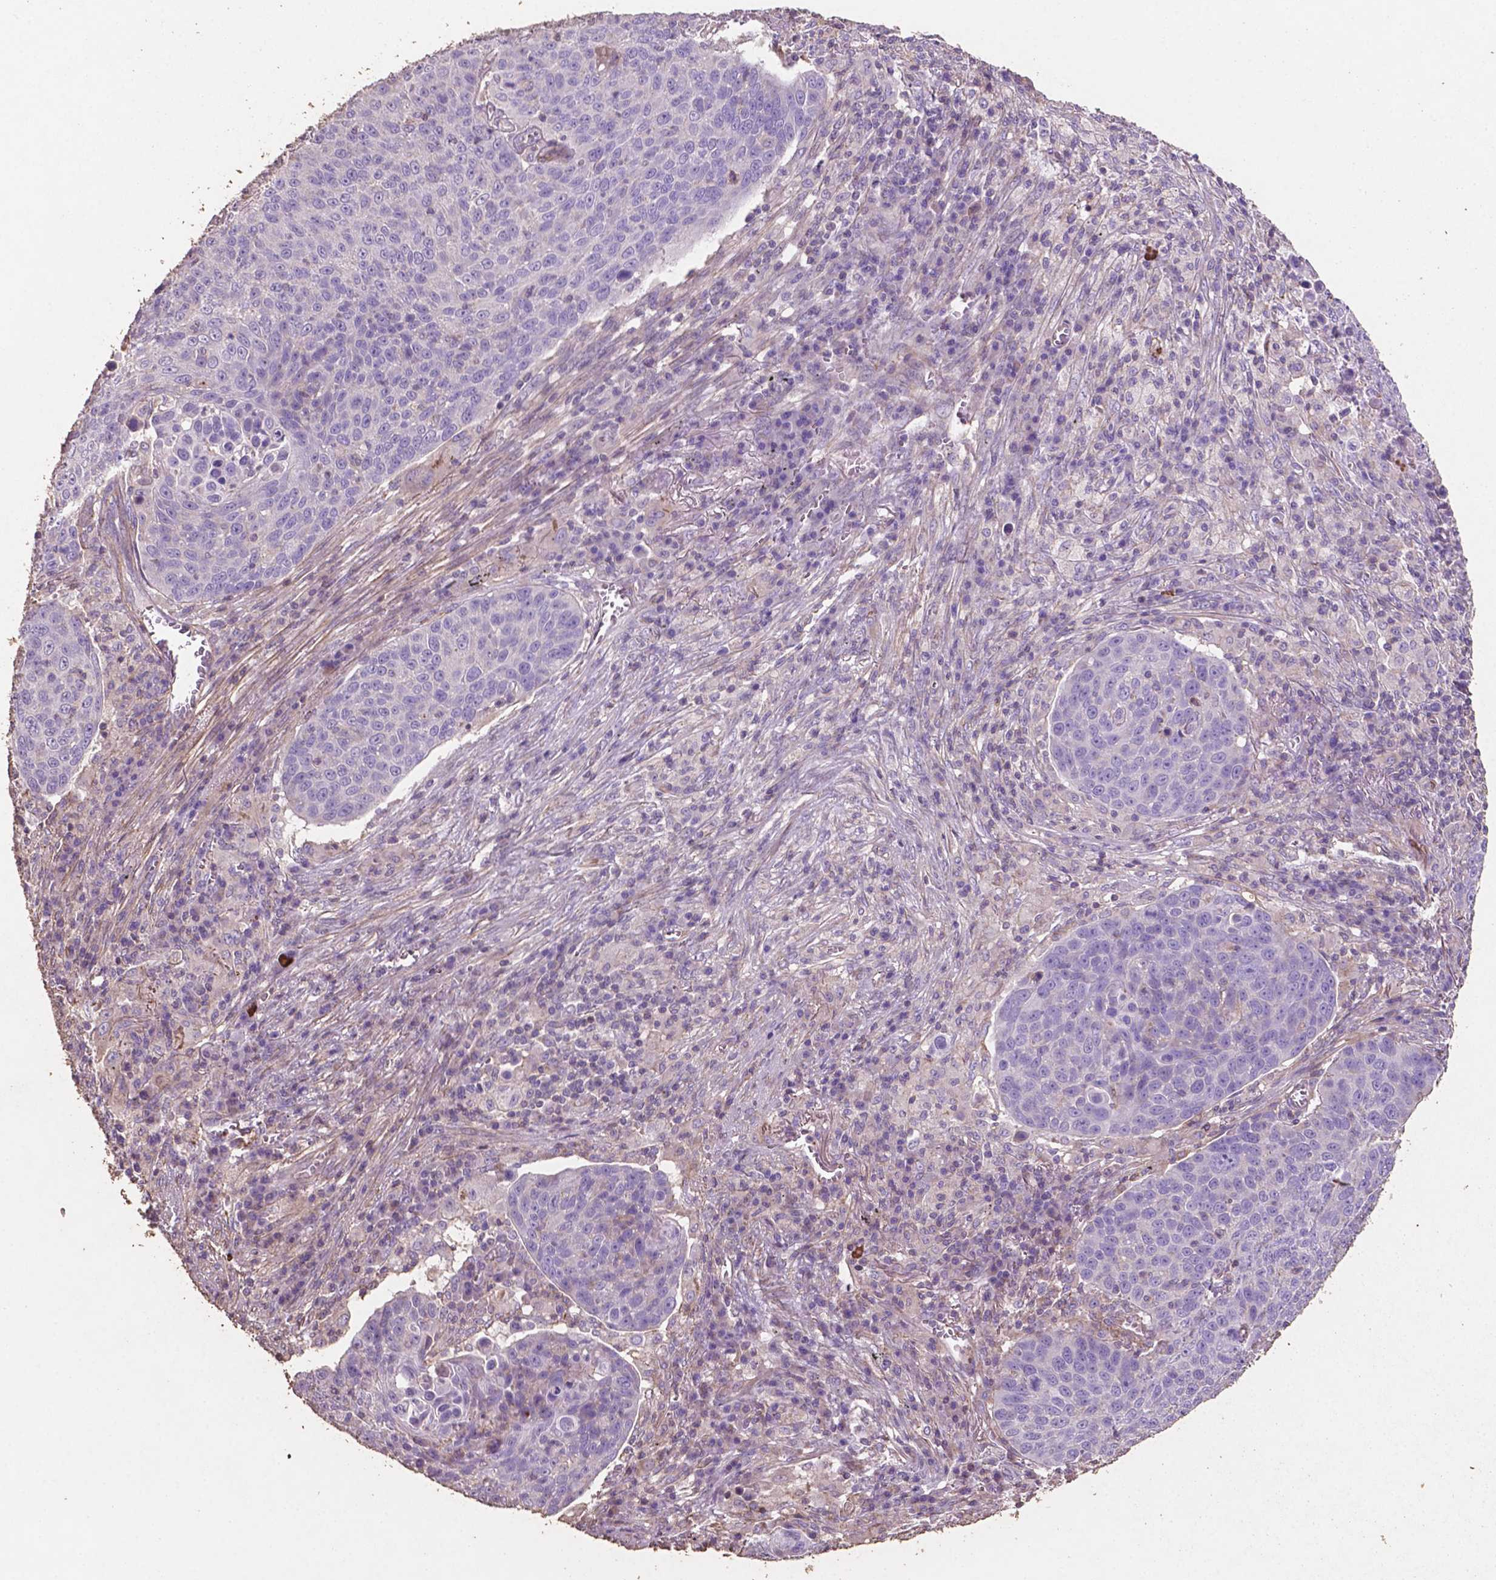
{"staining": {"intensity": "negative", "quantity": "none", "location": "none"}, "tissue": "lung cancer", "cell_type": "Tumor cells", "image_type": "cancer", "snomed": [{"axis": "morphology", "description": "Squamous cell carcinoma, NOS"}, {"axis": "topography", "description": "Lung"}], "caption": "This is a histopathology image of immunohistochemistry staining of lung squamous cell carcinoma, which shows no staining in tumor cells.", "gene": "COMMD4", "patient": {"sex": "male", "age": 78}}